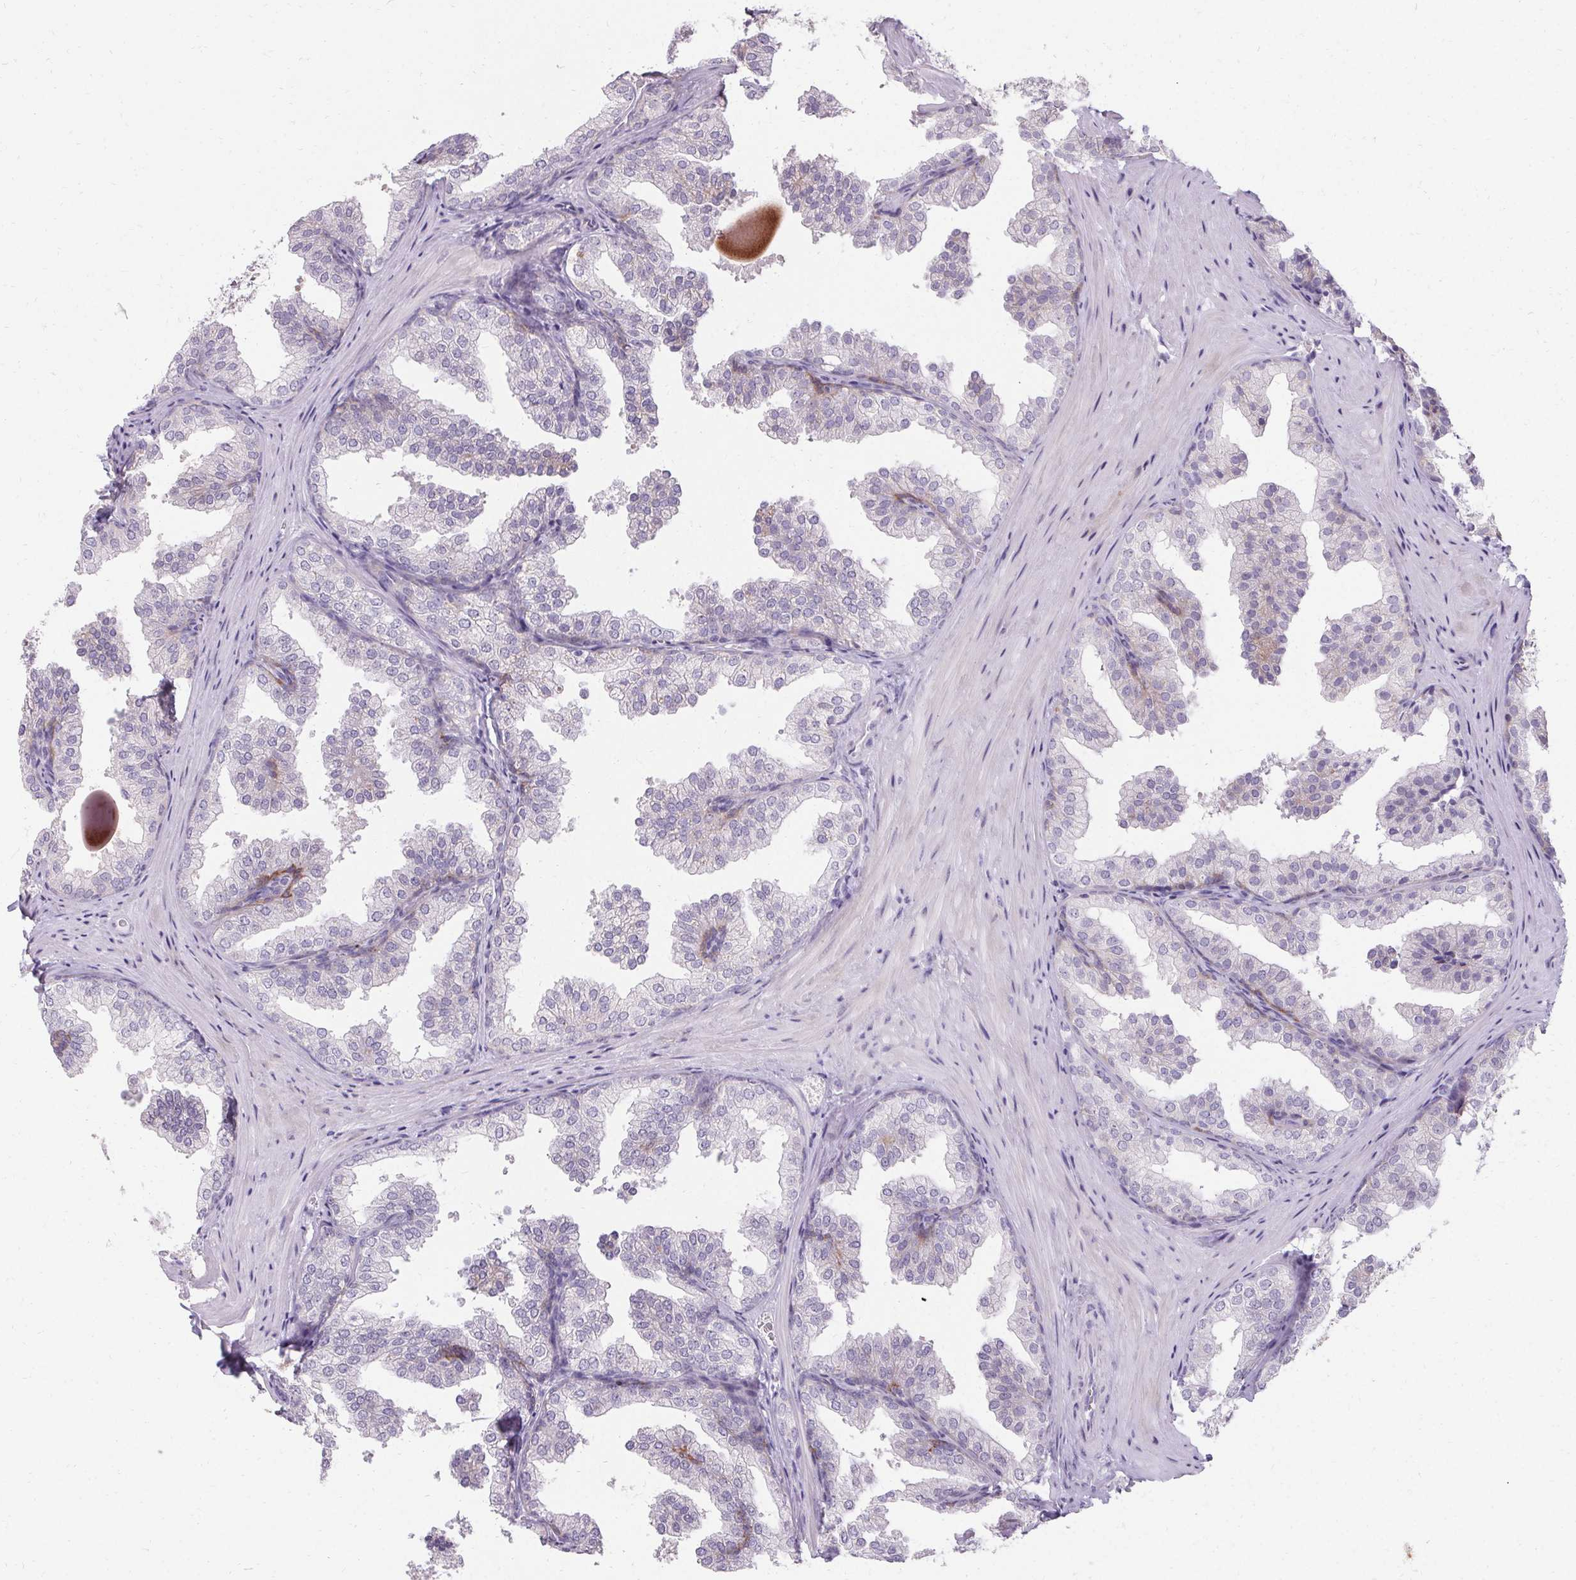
{"staining": {"intensity": "negative", "quantity": "none", "location": "none"}, "tissue": "prostate", "cell_type": "Glandular cells", "image_type": "normal", "snomed": [{"axis": "morphology", "description": "Normal tissue, NOS"}, {"axis": "topography", "description": "Prostate"}], "caption": "The immunohistochemistry (IHC) image has no significant expression in glandular cells of prostate.", "gene": "HSD17B3", "patient": {"sex": "male", "age": 37}}